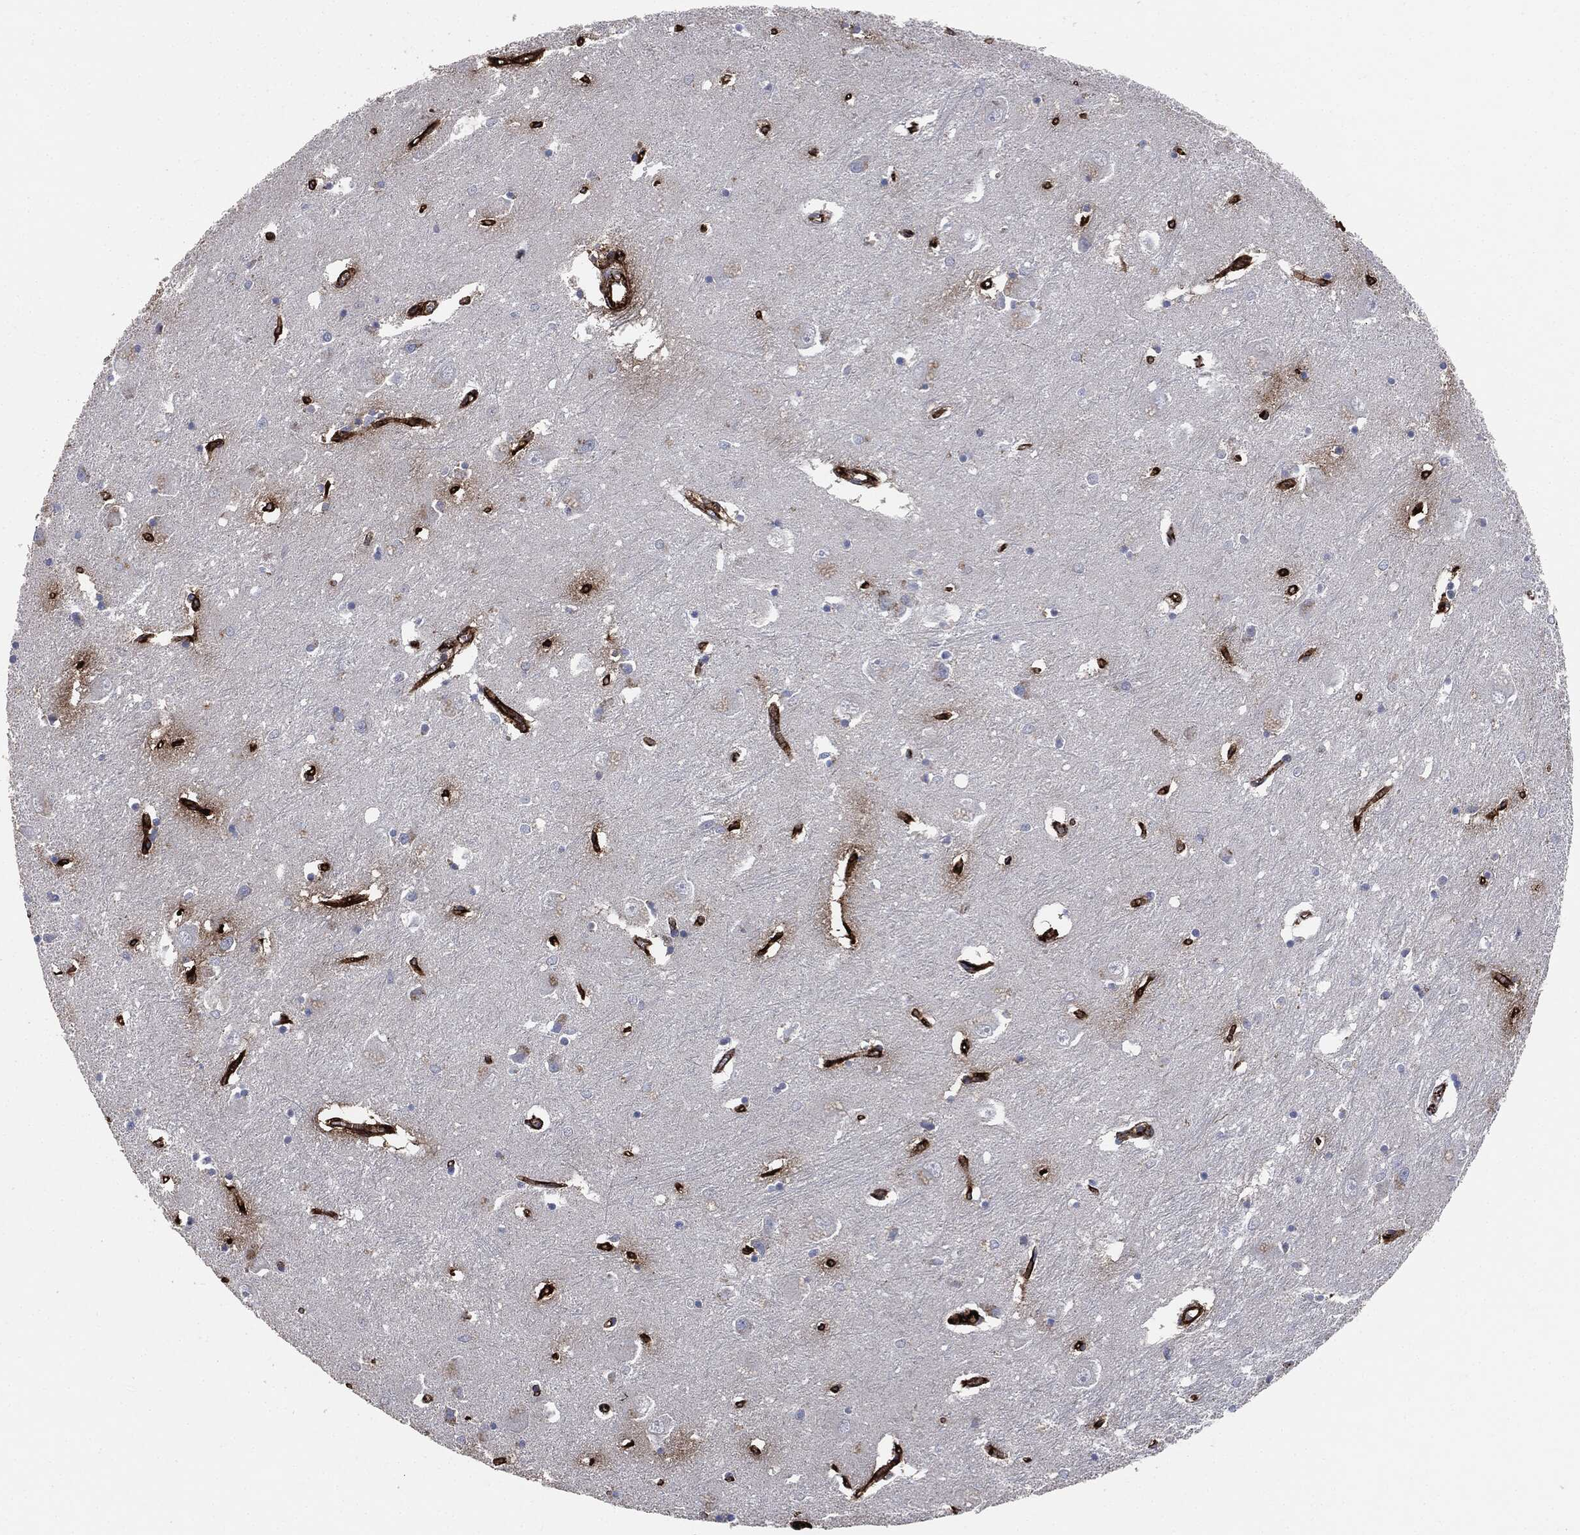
{"staining": {"intensity": "negative", "quantity": "none", "location": "none"}, "tissue": "caudate", "cell_type": "Glial cells", "image_type": "normal", "snomed": [{"axis": "morphology", "description": "Normal tissue, NOS"}, {"axis": "topography", "description": "Lateral ventricle wall"}], "caption": "Protein analysis of unremarkable caudate demonstrates no significant staining in glial cells. (Stains: DAB immunohistochemistry (IHC) with hematoxylin counter stain, Microscopy: brightfield microscopy at high magnification).", "gene": "APOB", "patient": {"sex": "male", "age": 54}}